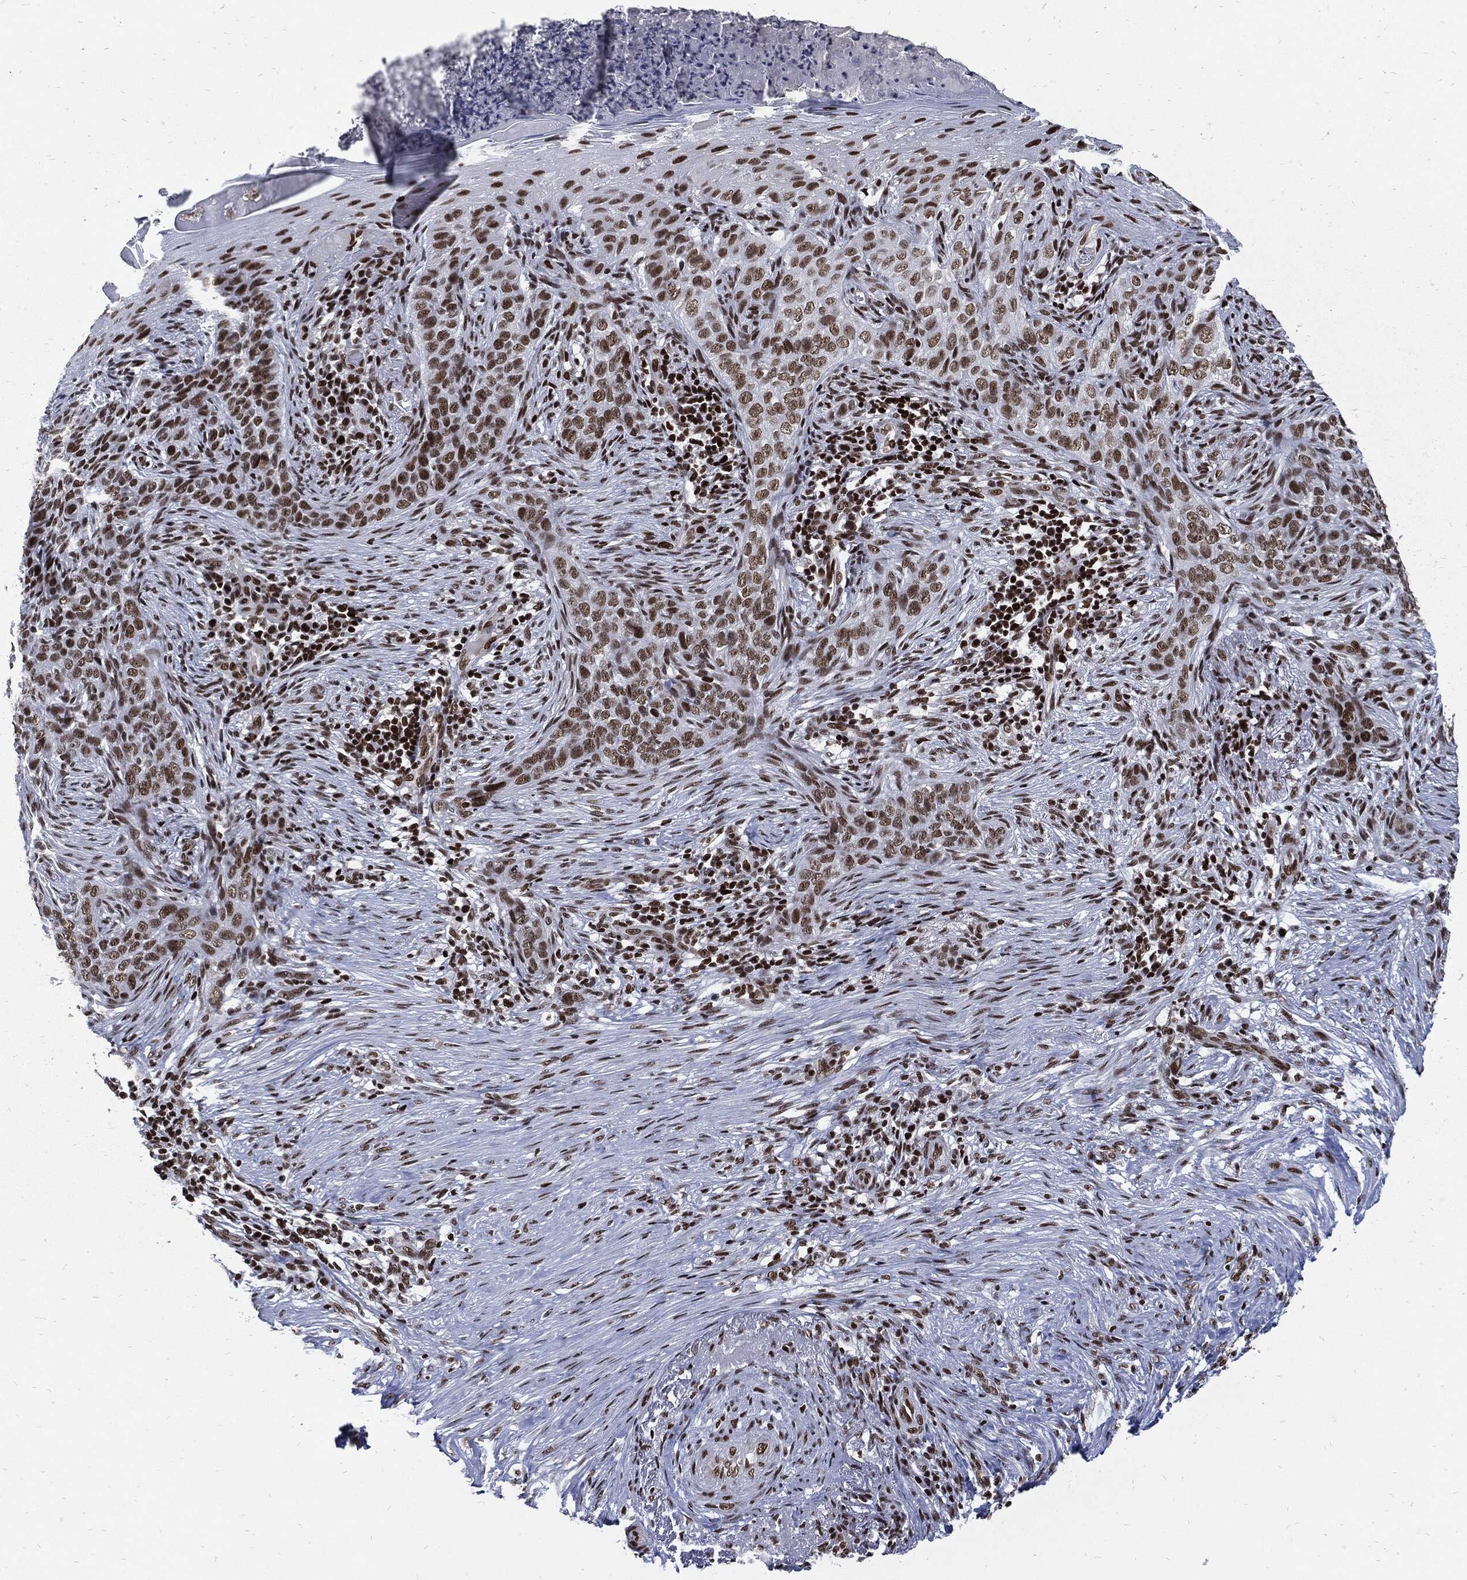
{"staining": {"intensity": "weak", "quantity": "25%-75%", "location": "nuclear"}, "tissue": "skin cancer", "cell_type": "Tumor cells", "image_type": "cancer", "snomed": [{"axis": "morphology", "description": "Squamous cell carcinoma, NOS"}, {"axis": "topography", "description": "Skin"}], "caption": "Weak nuclear positivity is present in approximately 25%-75% of tumor cells in squamous cell carcinoma (skin). Nuclei are stained in blue.", "gene": "TERF2", "patient": {"sex": "male", "age": 88}}